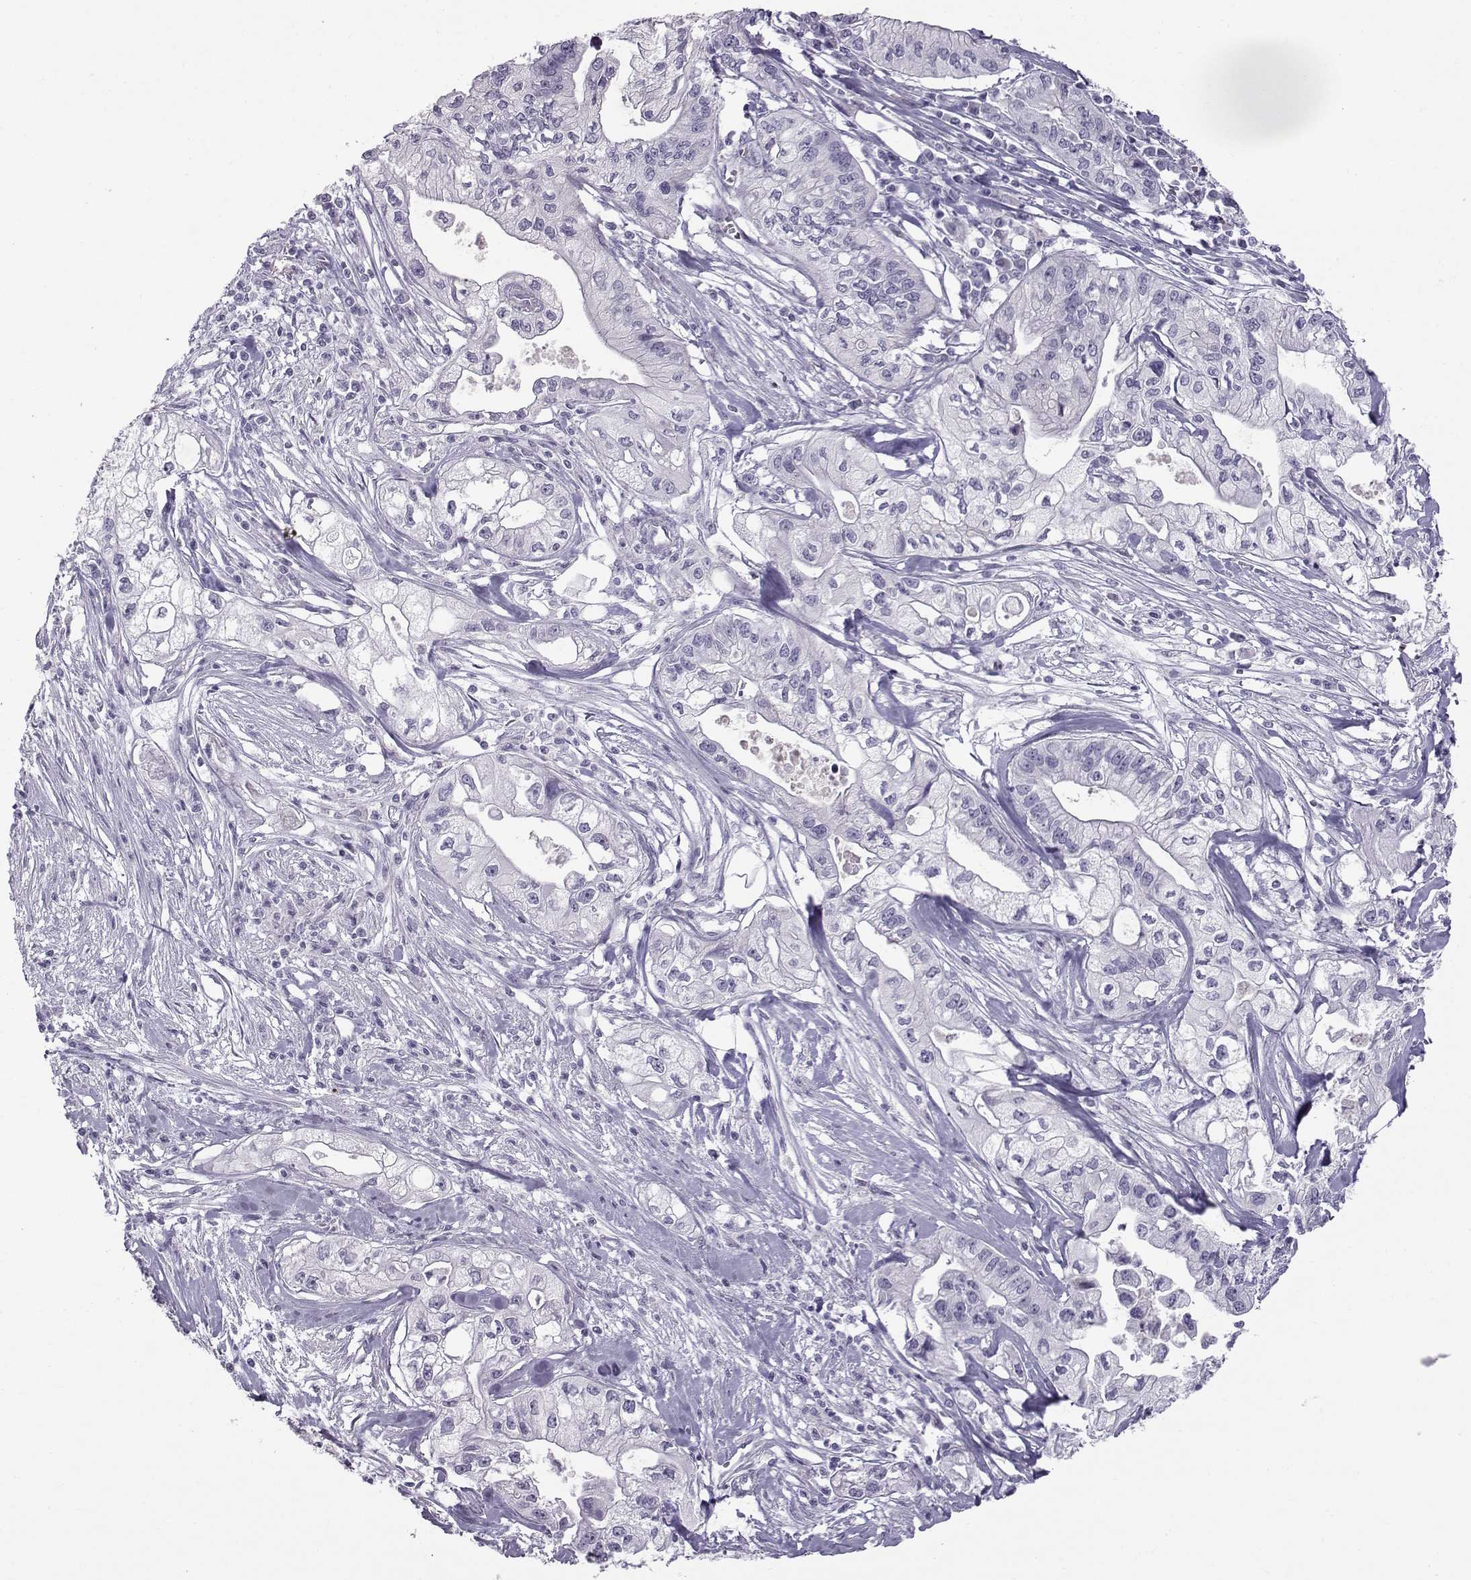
{"staining": {"intensity": "negative", "quantity": "none", "location": "none"}, "tissue": "pancreatic cancer", "cell_type": "Tumor cells", "image_type": "cancer", "snomed": [{"axis": "morphology", "description": "Adenocarcinoma, NOS"}, {"axis": "topography", "description": "Pancreas"}], "caption": "There is no significant staining in tumor cells of pancreatic adenocarcinoma.", "gene": "DMRT3", "patient": {"sex": "male", "age": 70}}